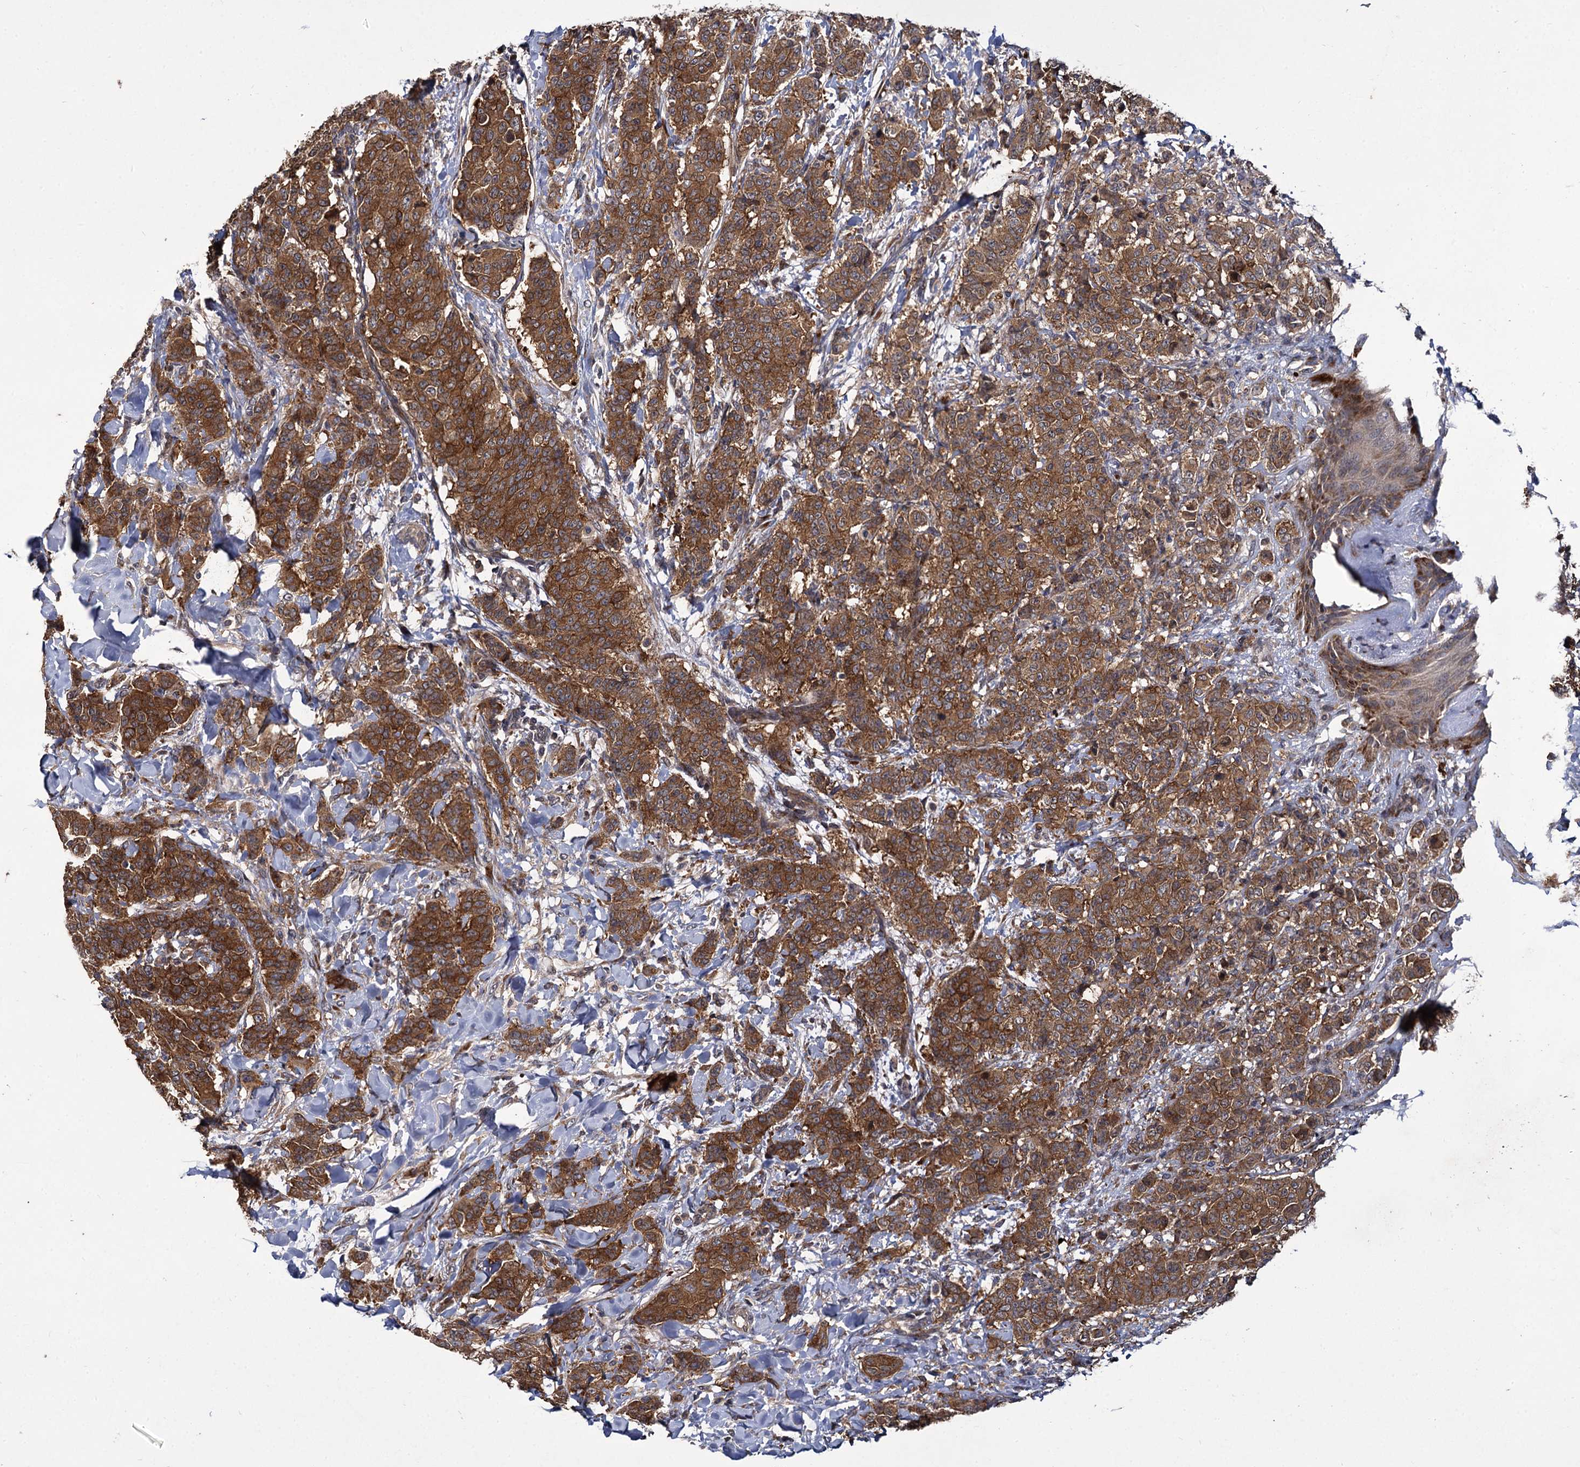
{"staining": {"intensity": "strong", "quantity": ">75%", "location": "cytoplasmic/membranous"}, "tissue": "breast cancer", "cell_type": "Tumor cells", "image_type": "cancer", "snomed": [{"axis": "morphology", "description": "Duct carcinoma"}, {"axis": "topography", "description": "Breast"}], "caption": "This histopathology image reveals IHC staining of human breast cancer (intraductal carcinoma), with high strong cytoplasmic/membranous staining in approximately >75% of tumor cells.", "gene": "INPPL1", "patient": {"sex": "female", "age": 40}}